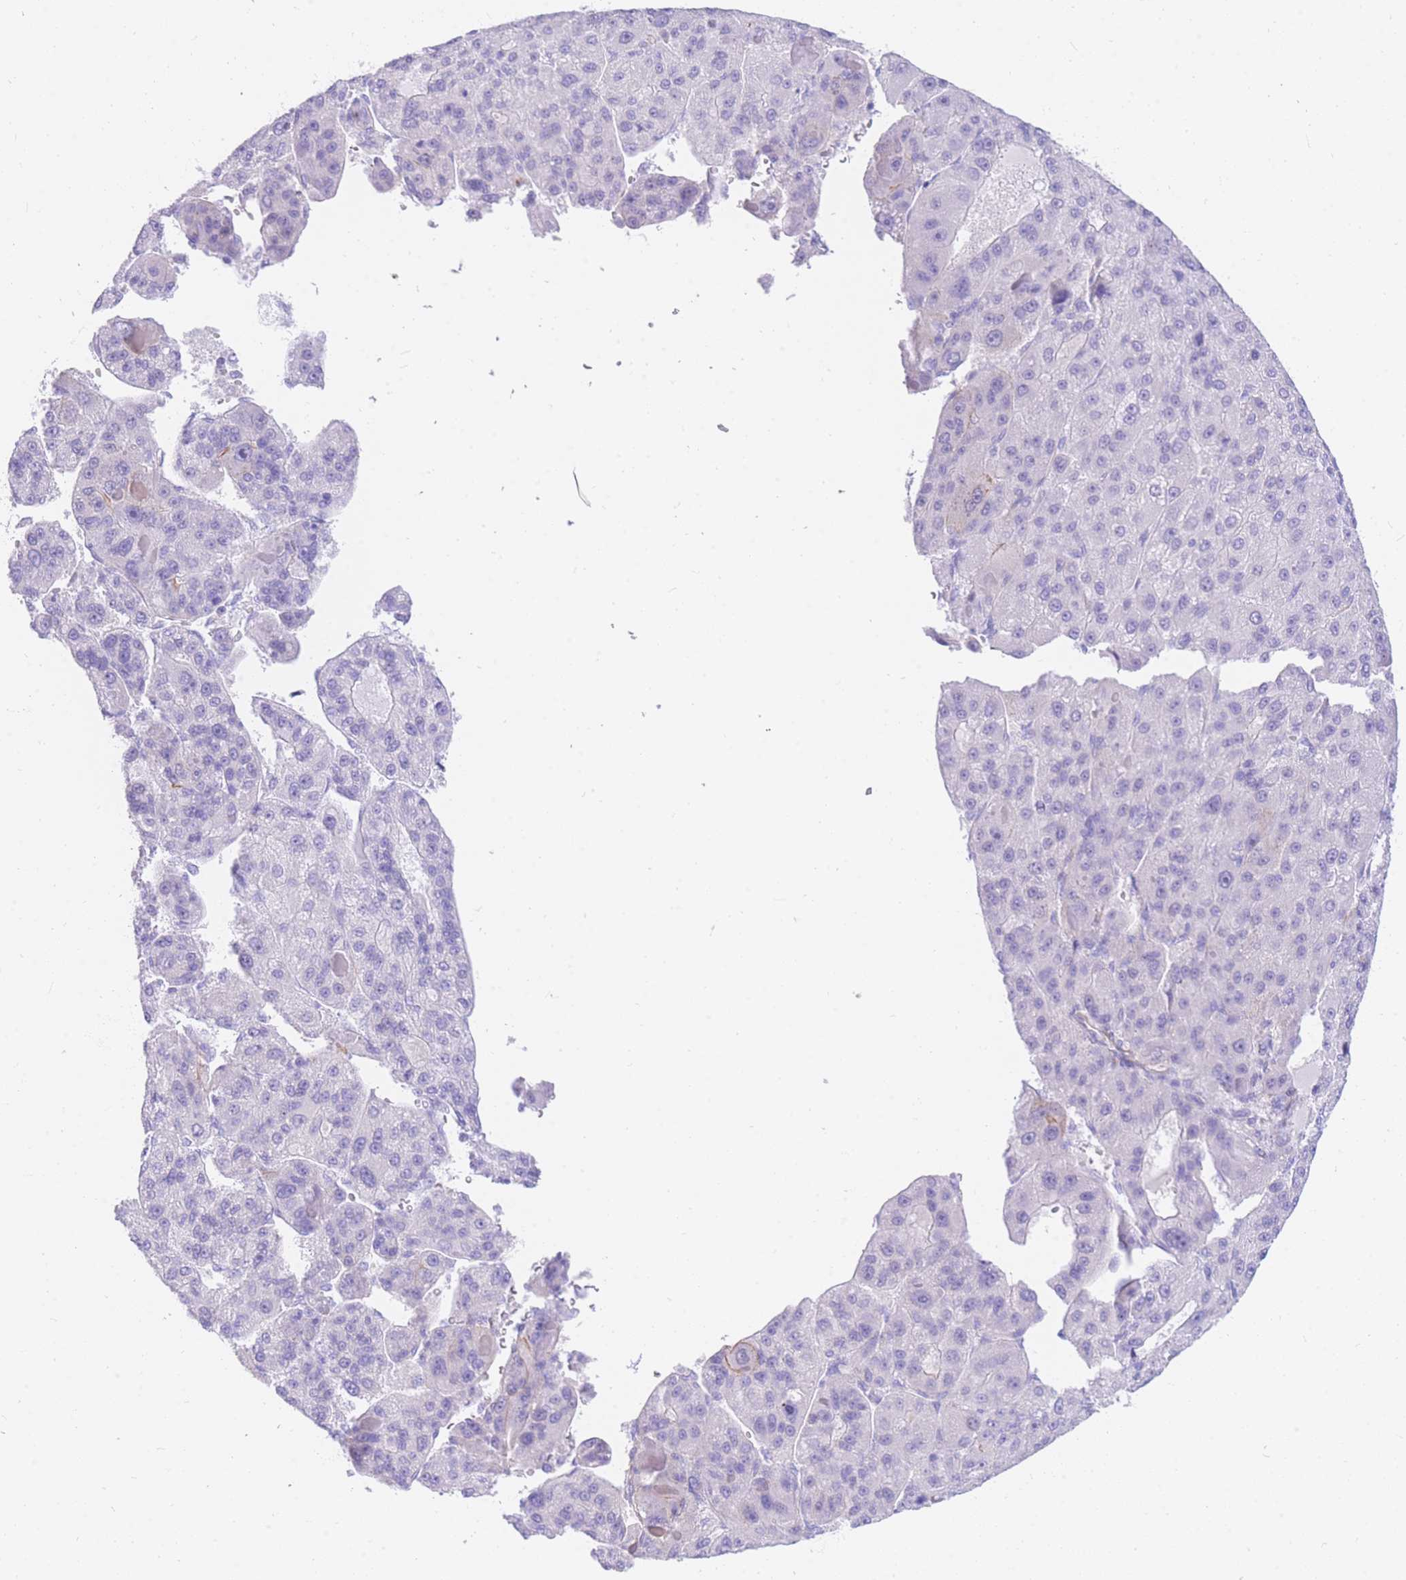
{"staining": {"intensity": "negative", "quantity": "none", "location": "none"}, "tissue": "liver cancer", "cell_type": "Tumor cells", "image_type": "cancer", "snomed": [{"axis": "morphology", "description": "Carcinoma, Hepatocellular, NOS"}, {"axis": "topography", "description": "Liver"}], "caption": "This is an IHC image of human liver cancer (hepatocellular carcinoma). There is no staining in tumor cells.", "gene": "SRSF12", "patient": {"sex": "male", "age": 76}}